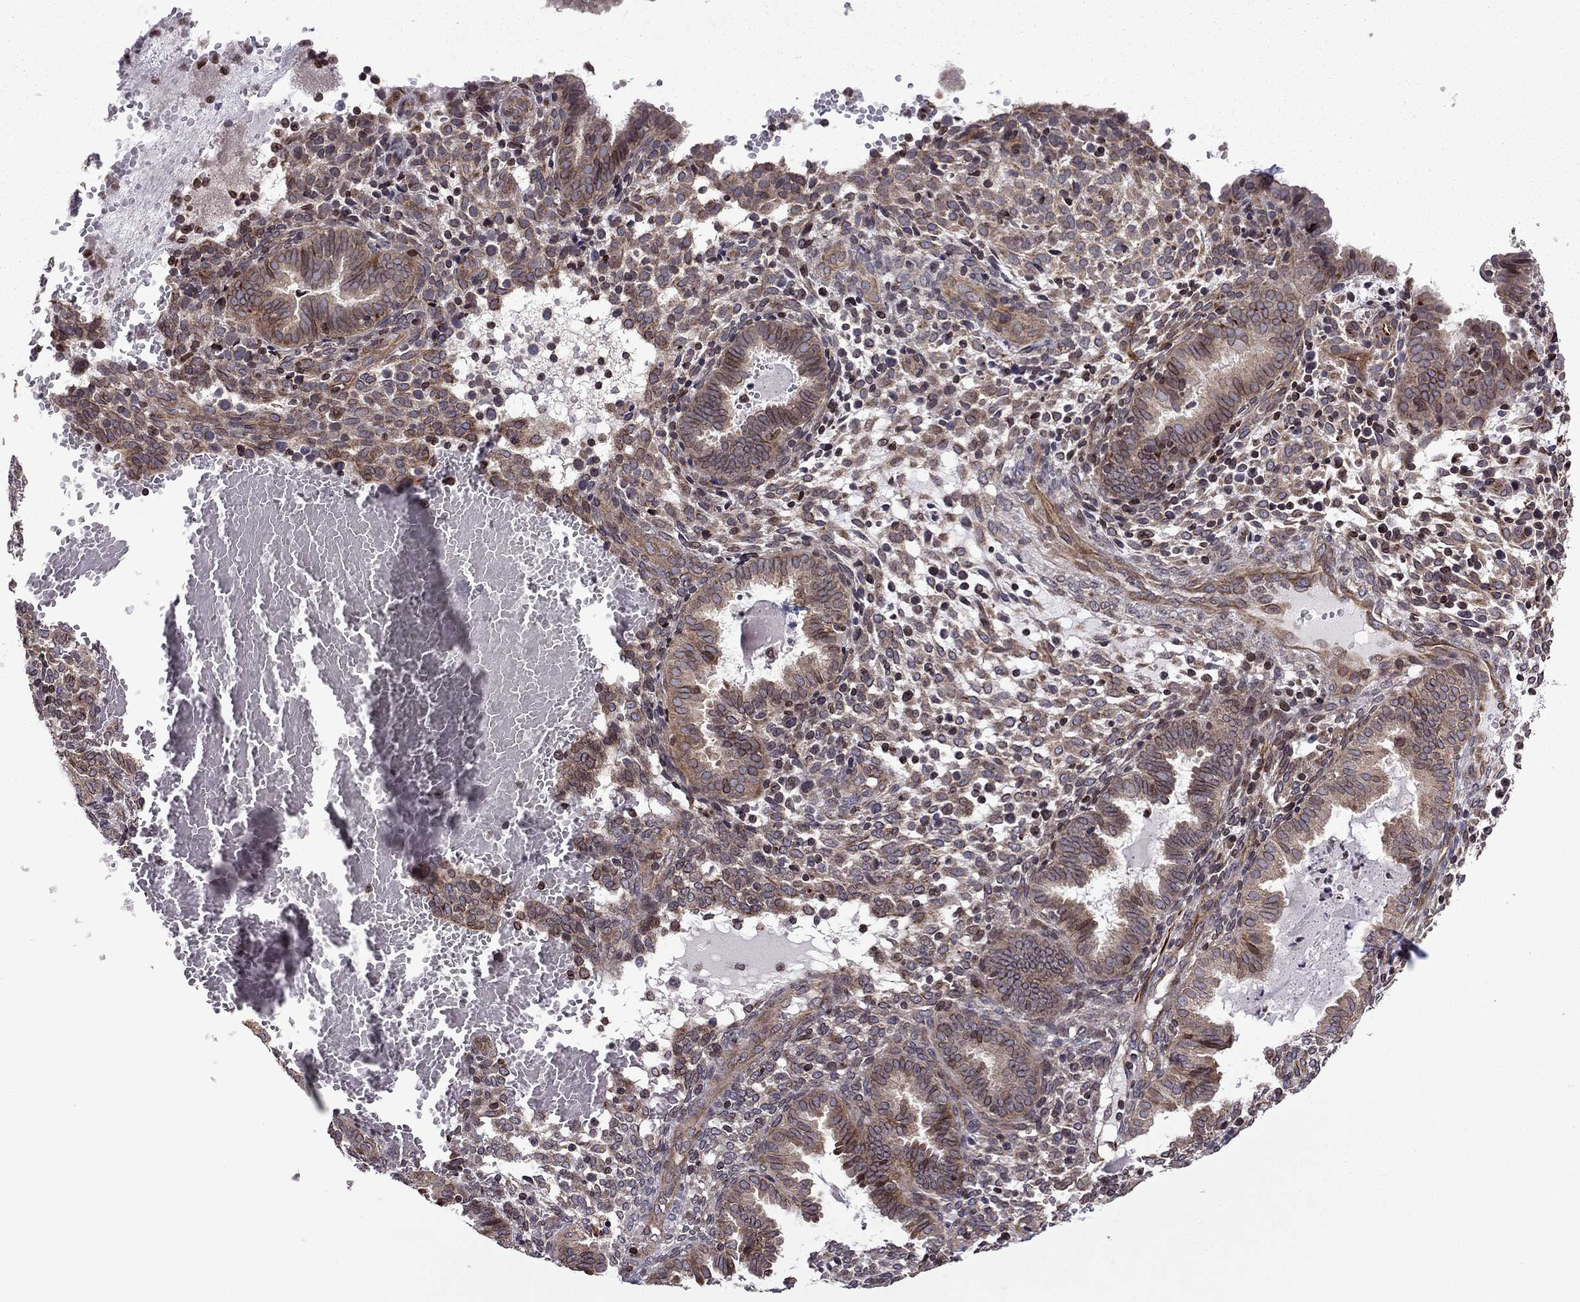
{"staining": {"intensity": "weak", "quantity": "25%-75%", "location": "cytoplasmic/membranous"}, "tissue": "endometrium", "cell_type": "Cells in endometrial stroma", "image_type": "normal", "snomed": [{"axis": "morphology", "description": "Normal tissue, NOS"}, {"axis": "topography", "description": "Endometrium"}], "caption": "Weak cytoplasmic/membranous positivity is identified in about 25%-75% of cells in endometrial stroma in normal endometrium. (Brightfield microscopy of DAB IHC at high magnification).", "gene": "CDC42BPA", "patient": {"sex": "female", "age": 42}}